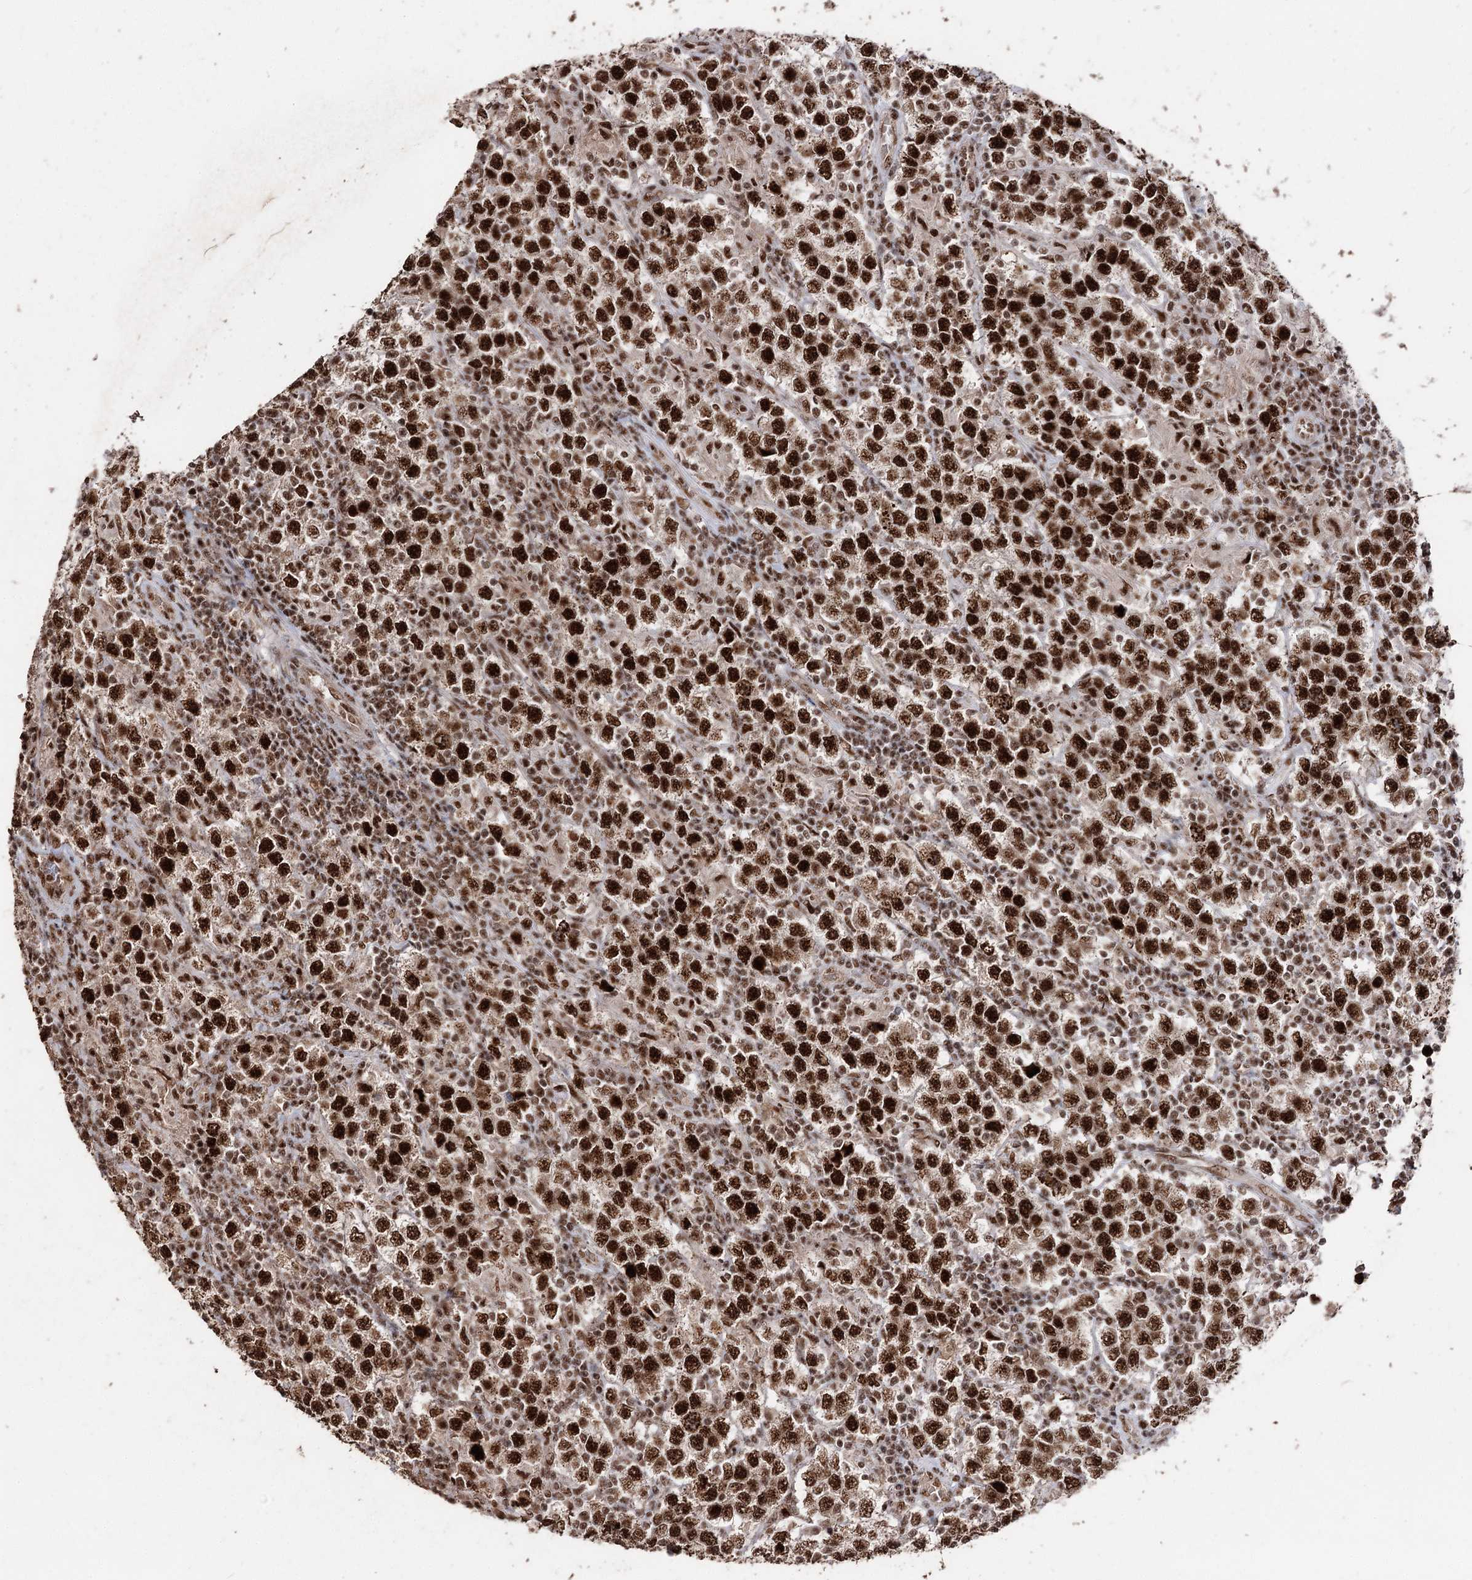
{"staining": {"intensity": "strong", "quantity": ">75%", "location": "nuclear"}, "tissue": "testis cancer", "cell_type": "Tumor cells", "image_type": "cancer", "snomed": [{"axis": "morphology", "description": "Normal tissue, NOS"}, {"axis": "morphology", "description": "Urothelial carcinoma, High grade"}, {"axis": "morphology", "description": "Seminoma, NOS"}, {"axis": "morphology", "description": "Carcinoma, Embryonal, NOS"}, {"axis": "topography", "description": "Urinary bladder"}, {"axis": "topography", "description": "Testis"}], "caption": "About >75% of tumor cells in human testis cancer show strong nuclear protein expression as visualized by brown immunohistochemical staining.", "gene": "U2SURP", "patient": {"sex": "male", "age": 41}}